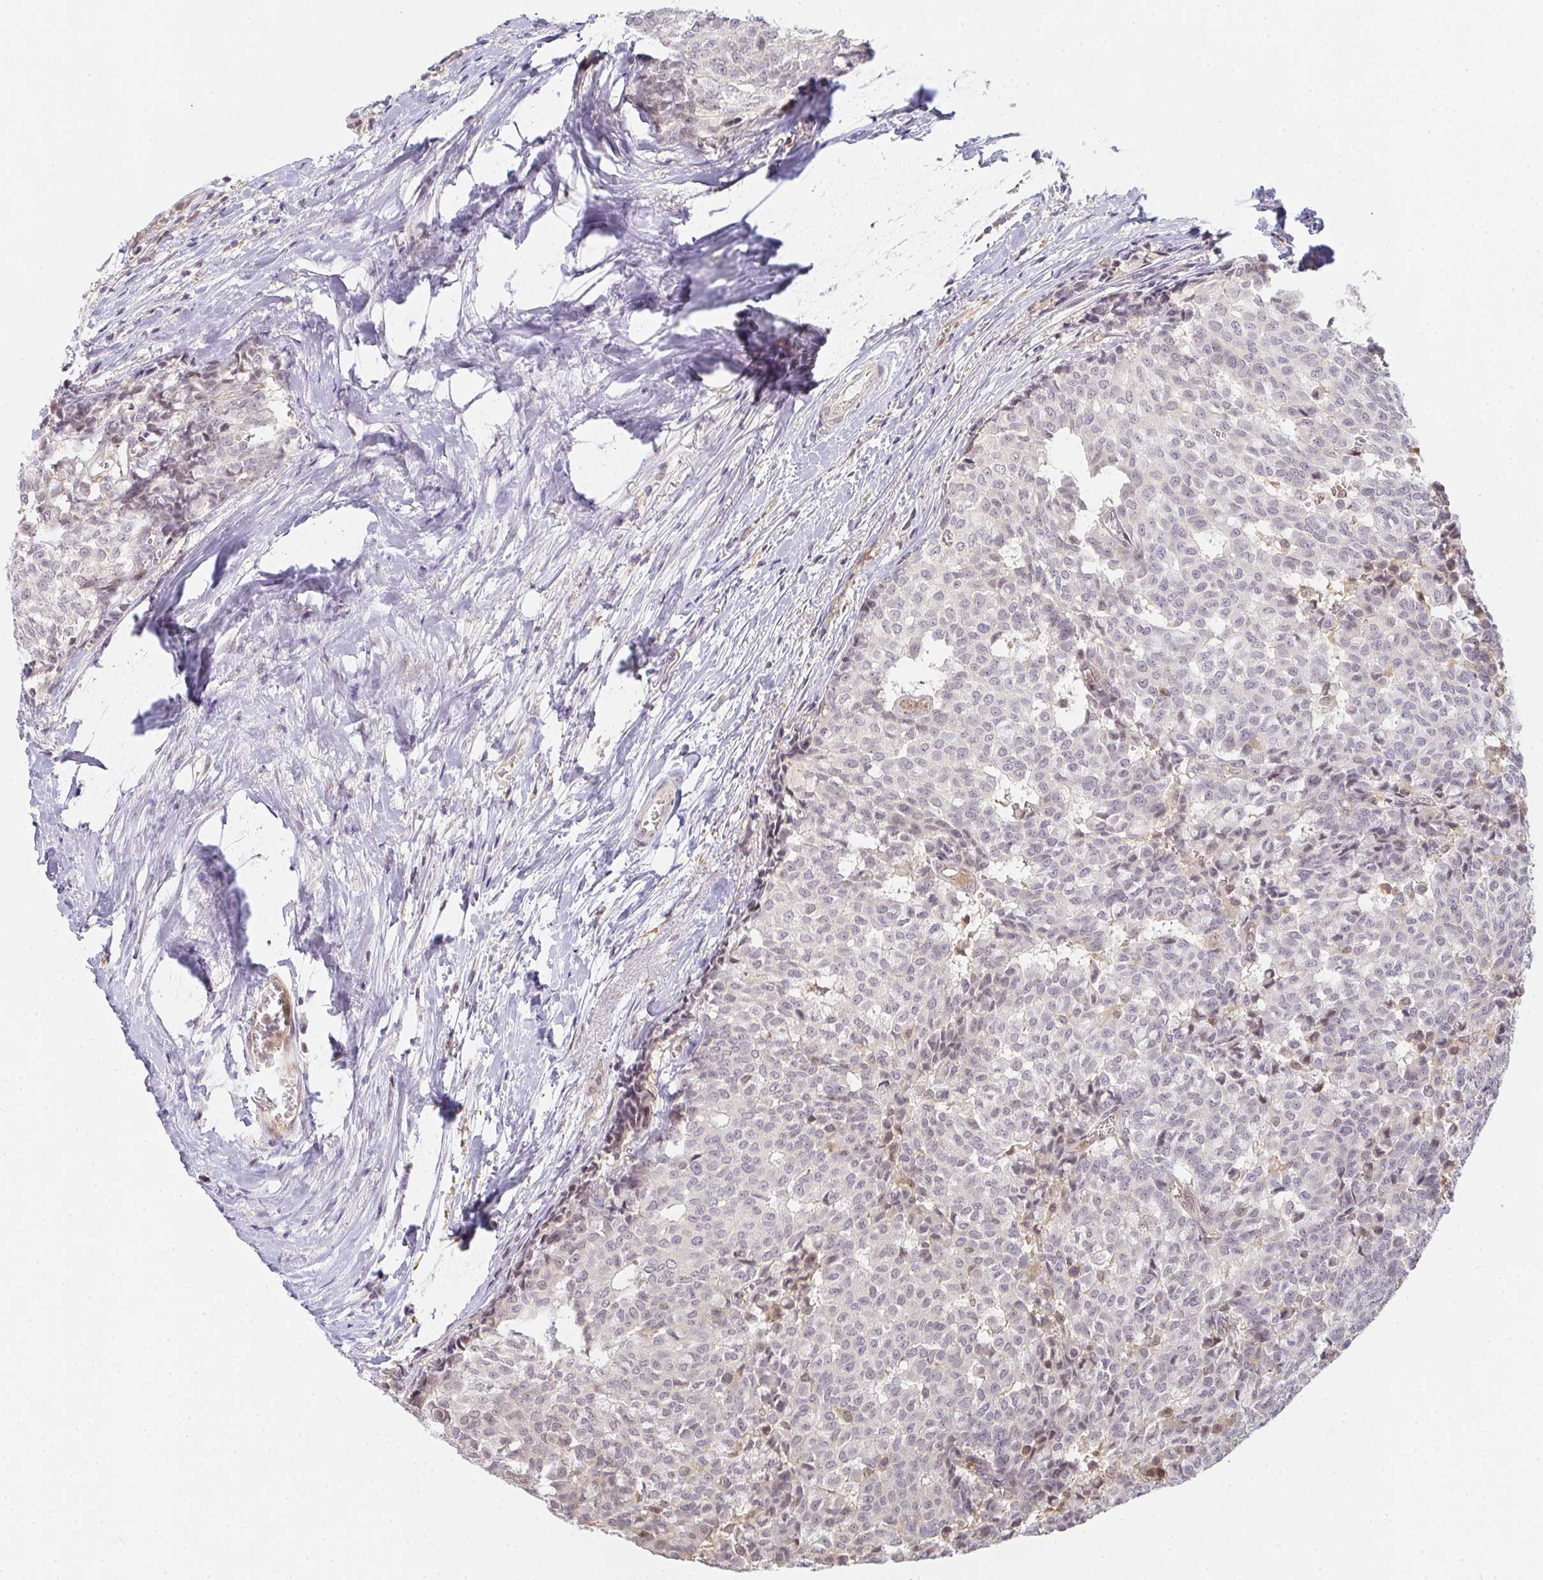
{"staining": {"intensity": "negative", "quantity": "none", "location": "none"}, "tissue": "breast cancer", "cell_type": "Tumor cells", "image_type": "cancer", "snomed": [{"axis": "morphology", "description": "Duct carcinoma"}, {"axis": "topography", "description": "Breast"}], "caption": "Tumor cells show no significant expression in invasive ductal carcinoma (breast). (DAB (3,3'-diaminobenzidine) immunohistochemistry (IHC) with hematoxylin counter stain).", "gene": "GSDMB", "patient": {"sex": "female", "age": 91}}